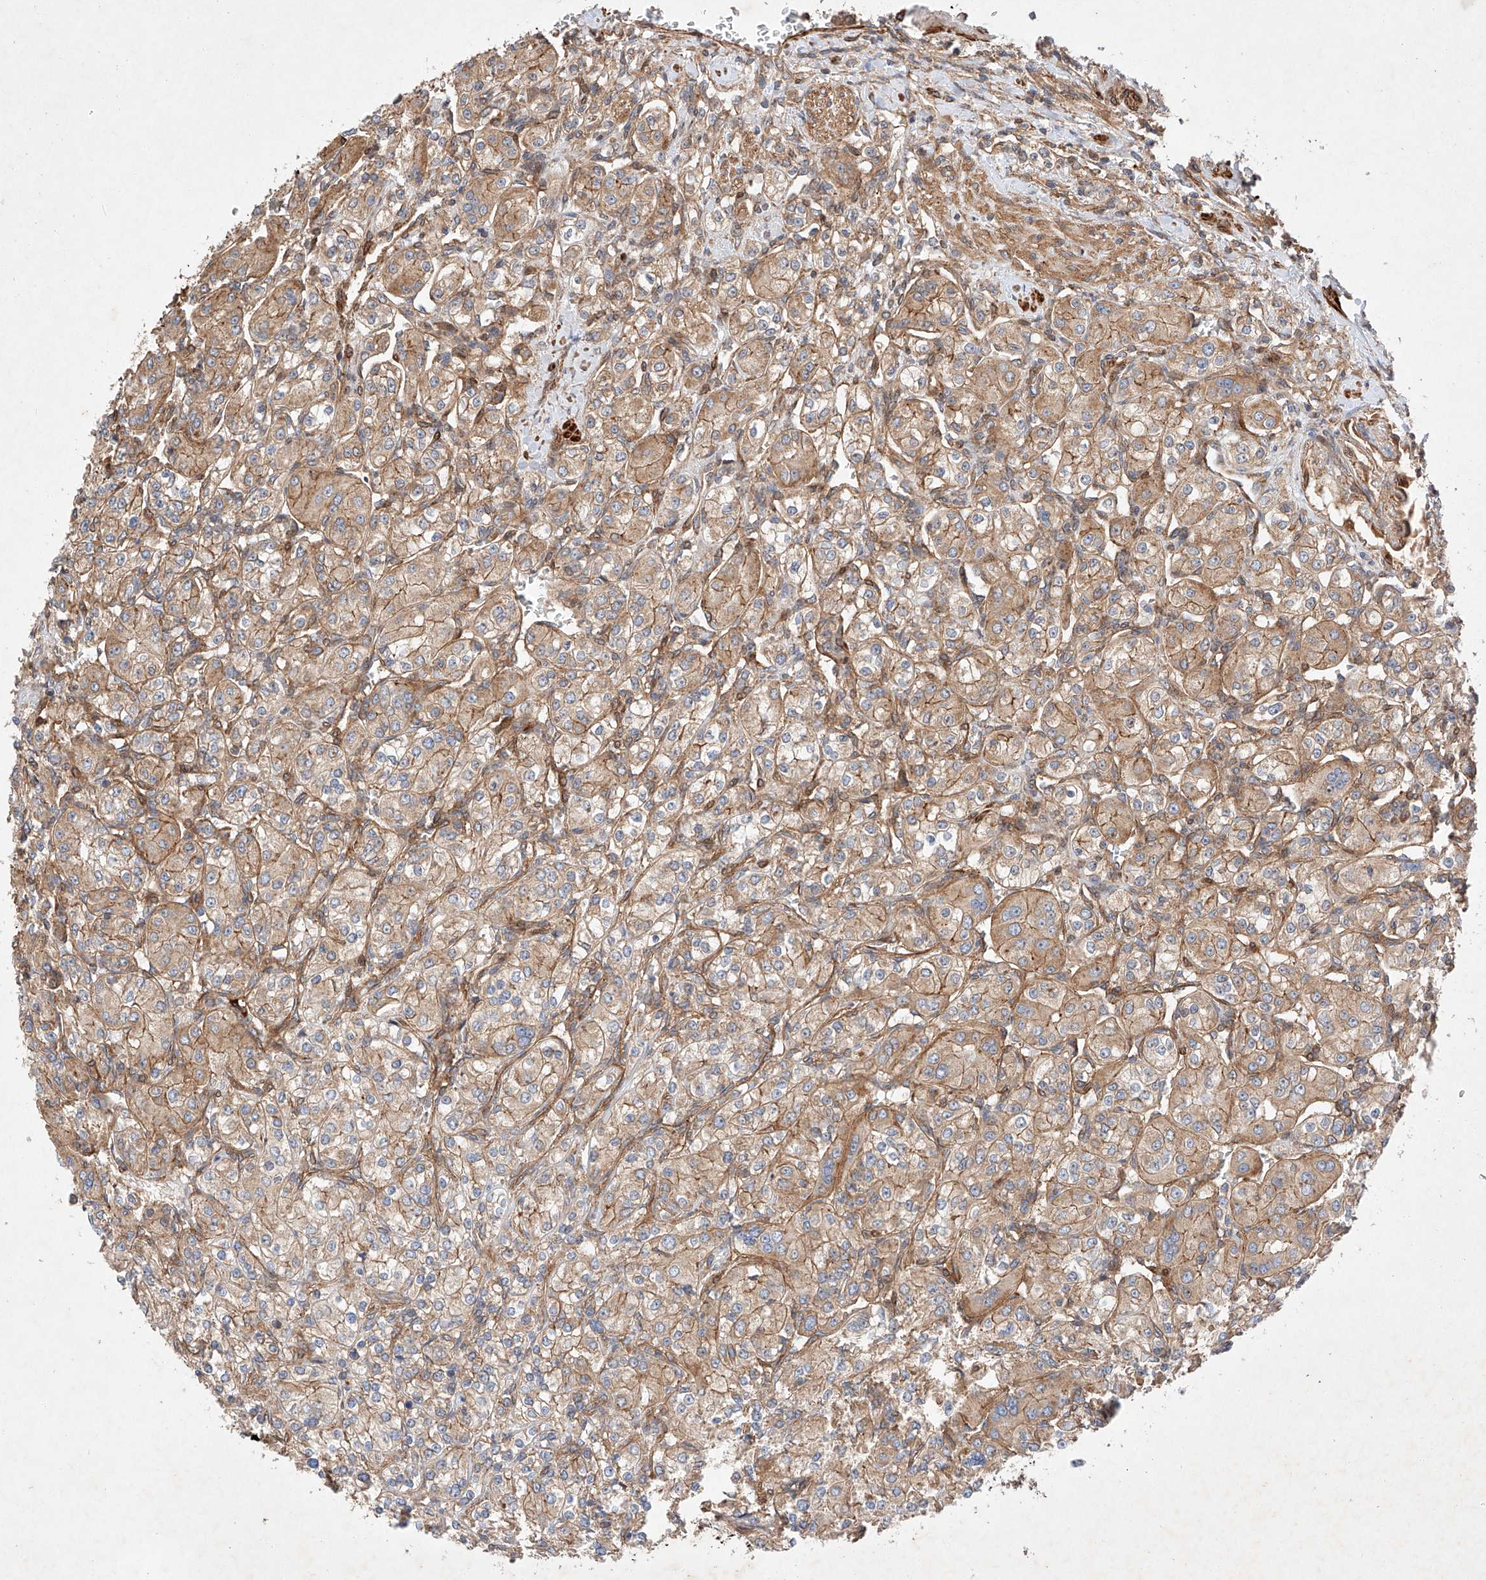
{"staining": {"intensity": "moderate", "quantity": ">75%", "location": "cytoplasmic/membranous"}, "tissue": "renal cancer", "cell_type": "Tumor cells", "image_type": "cancer", "snomed": [{"axis": "morphology", "description": "Adenocarcinoma, NOS"}, {"axis": "topography", "description": "Kidney"}], "caption": "Human adenocarcinoma (renal) stained for a protein (brown) reveals moderate cytoplasmic/membranous positive staining in about >75% of tumor cells.", "gene": "RAB23", "patient": {"sex": "male", "age": 77}}